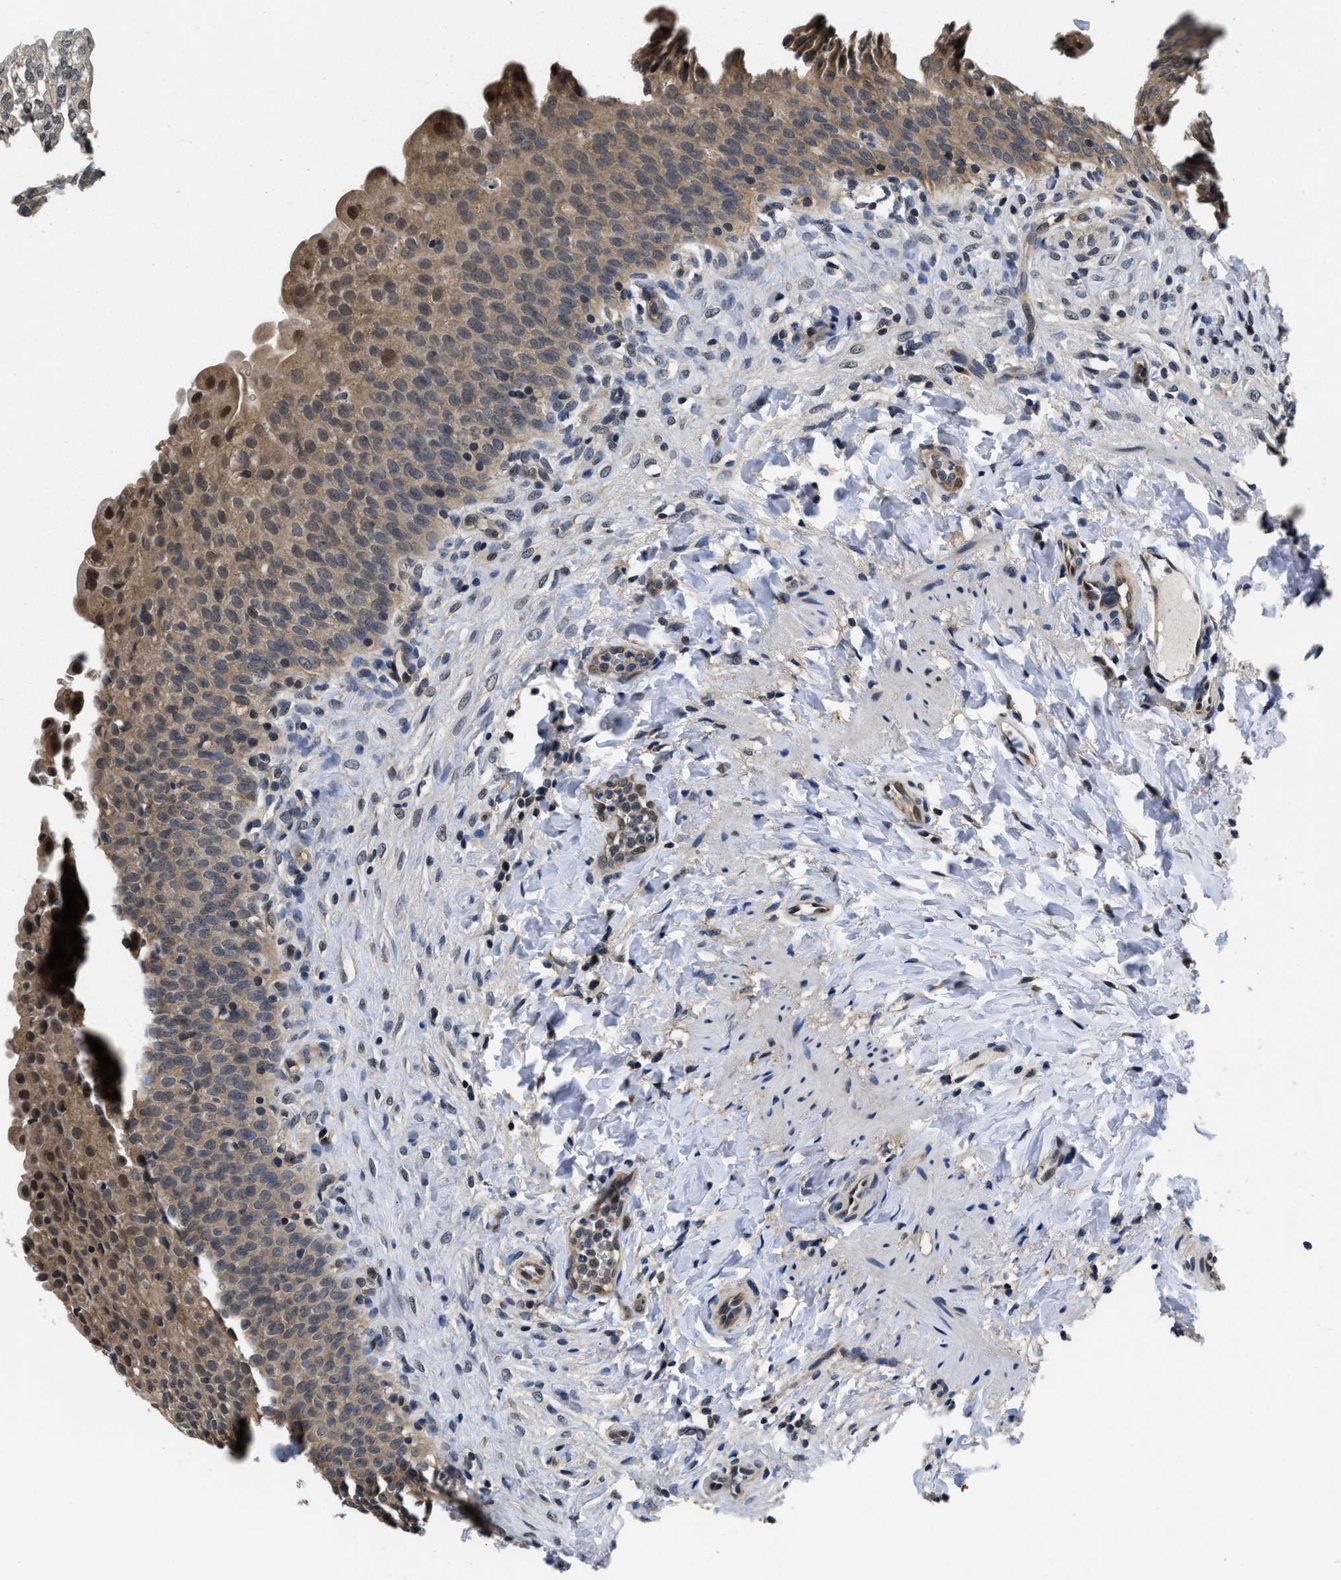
{"staining": {"intensity": "moderate", "quantity": ">75%", "location": "cytoplasmic/membranous,nuclear"}, "tissue": "urinary bladder", "cell_type": "Urothelial cells", "image_type": "normal", "snomed": [{"axis": "morphology", "description": "Urothelial carcinoma, High grade"}, {"axis": "topography", "description": "Urinary bladder"}], "caption": "IHC micrograph of normal human urinary bladder stained for a protein (brown), which demonstrates medium levels of moderate cytoplasmic/membranous,nuclear positivity in about >75% of urothelial cells.", "gene": "MCOLN2", "patient": {"sex": "male", "age": 46}}